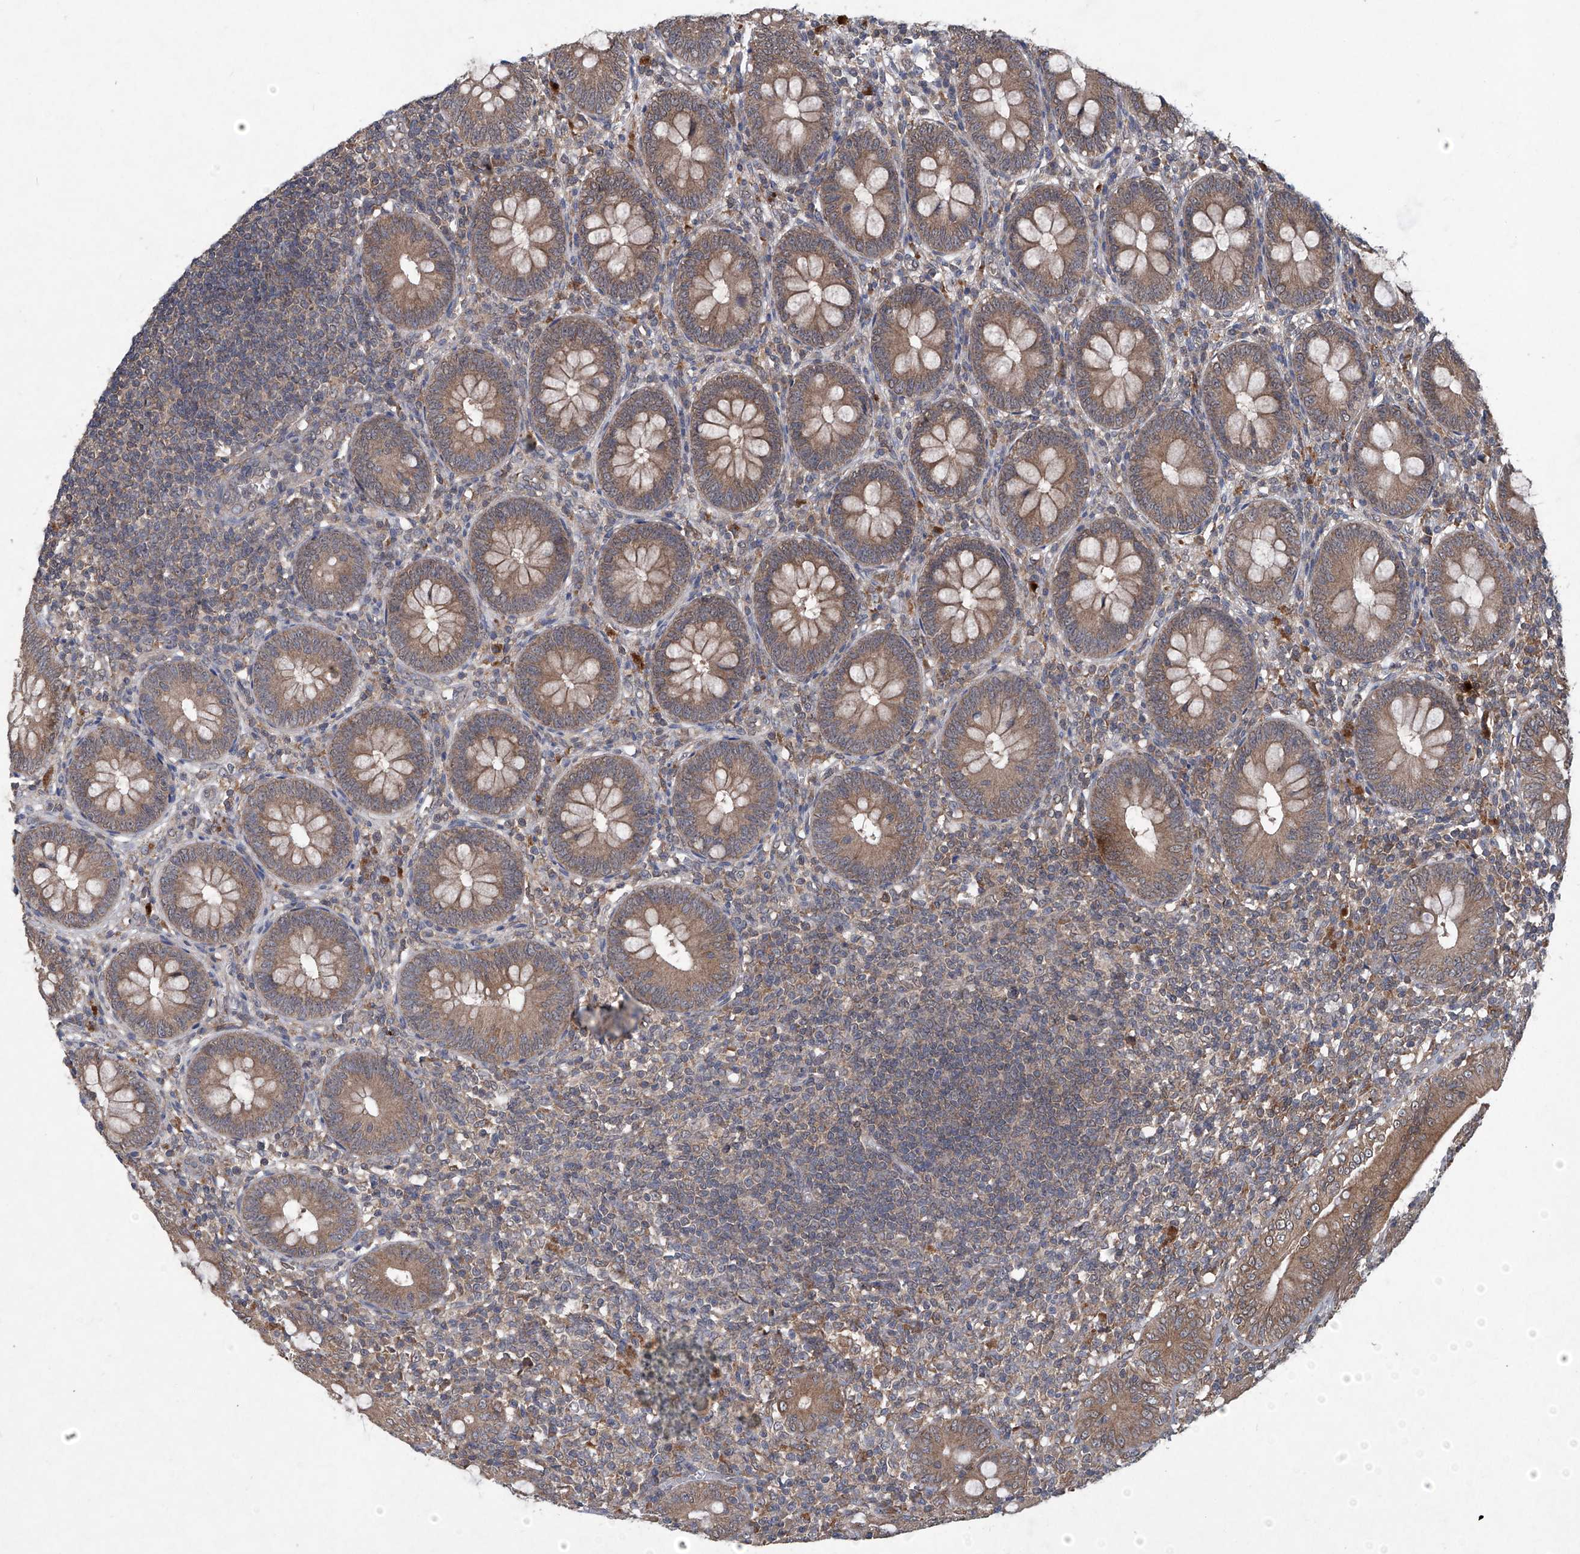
{"staining": {"intensity": "moderate", "quantity": ">75%", "location": "cytoplasmic/membranous"}, "tissue": "appendix", "cell_type": "Glandular cells", "image_type": "normal", "snomed": [{"axis": "morphology", "description": "Normal tissue, NOS"}, {"axis": "topography", "description": "Appendix"}], "caption": "Immunohistochemistry (IHC) micrograph of benign human appendix stained for a protein (brown), which reveals medium levels of moderate cytoplasmic/membranous staining in about >75% of glandular cells.", "gene": "SUMF2", "patient": {"sex": "male", "age": 14}}